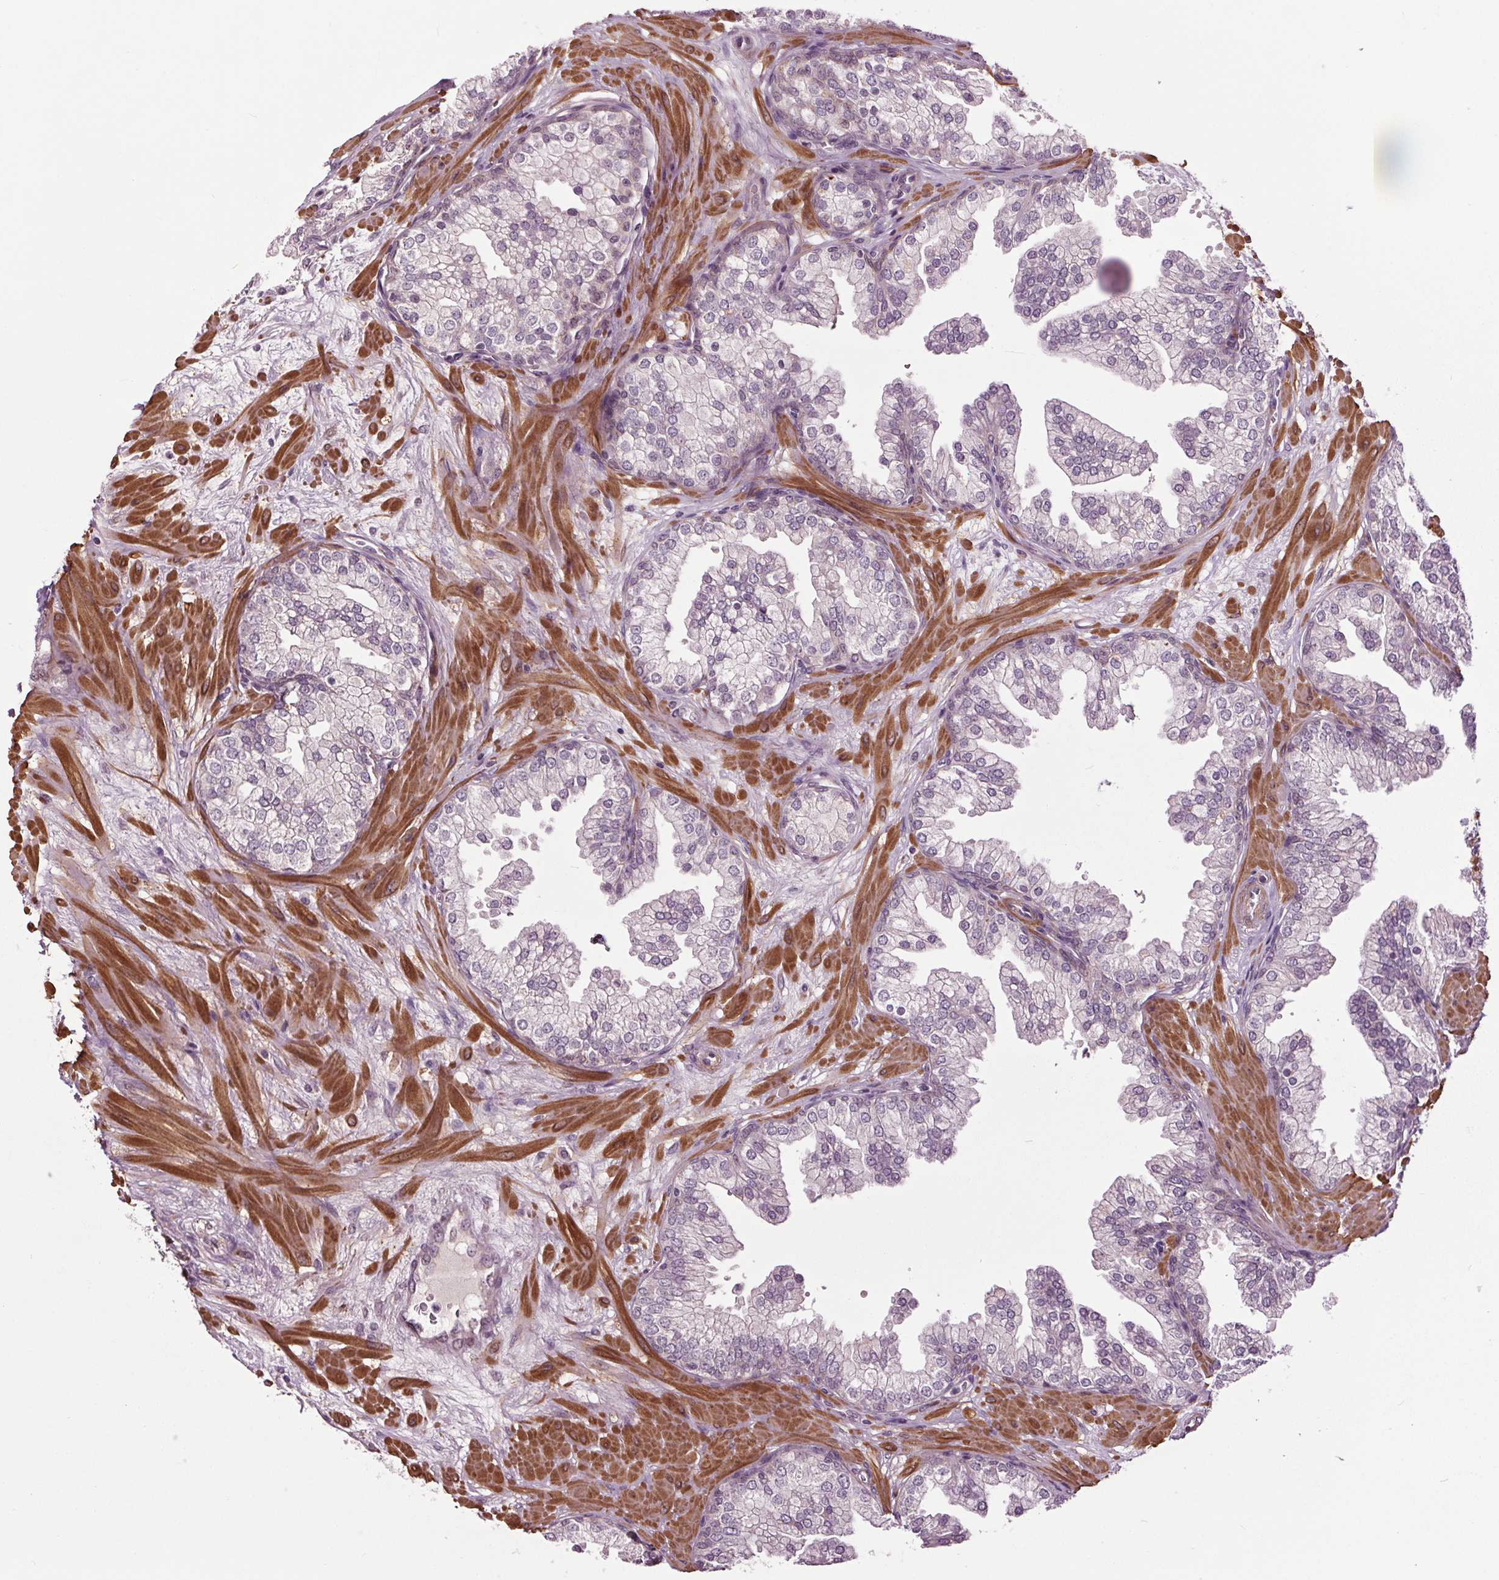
{"staining": {"intensity": "negative", "quantity": "none", "location": "none"}, "tissue": "prostate", "cell_type": "Glandular cells", "image_type": "normal", "snomed": [{"axis": "morphology", "description": "Normal tissue, NOS"}, {"axis": "topography", "description": "Prostate"}, {"axis": "topography", "description": "Peripheral nerve tissue"}], "caption": "Immunohistochemistry (IHC) of normal prostate reveals no expression in glandular cells. (Immunohistochemistry (IHC), brightfield microscopy, high magnification).", "gene": "HAUS5", "patient": {"sex": "male", "age": 61}}